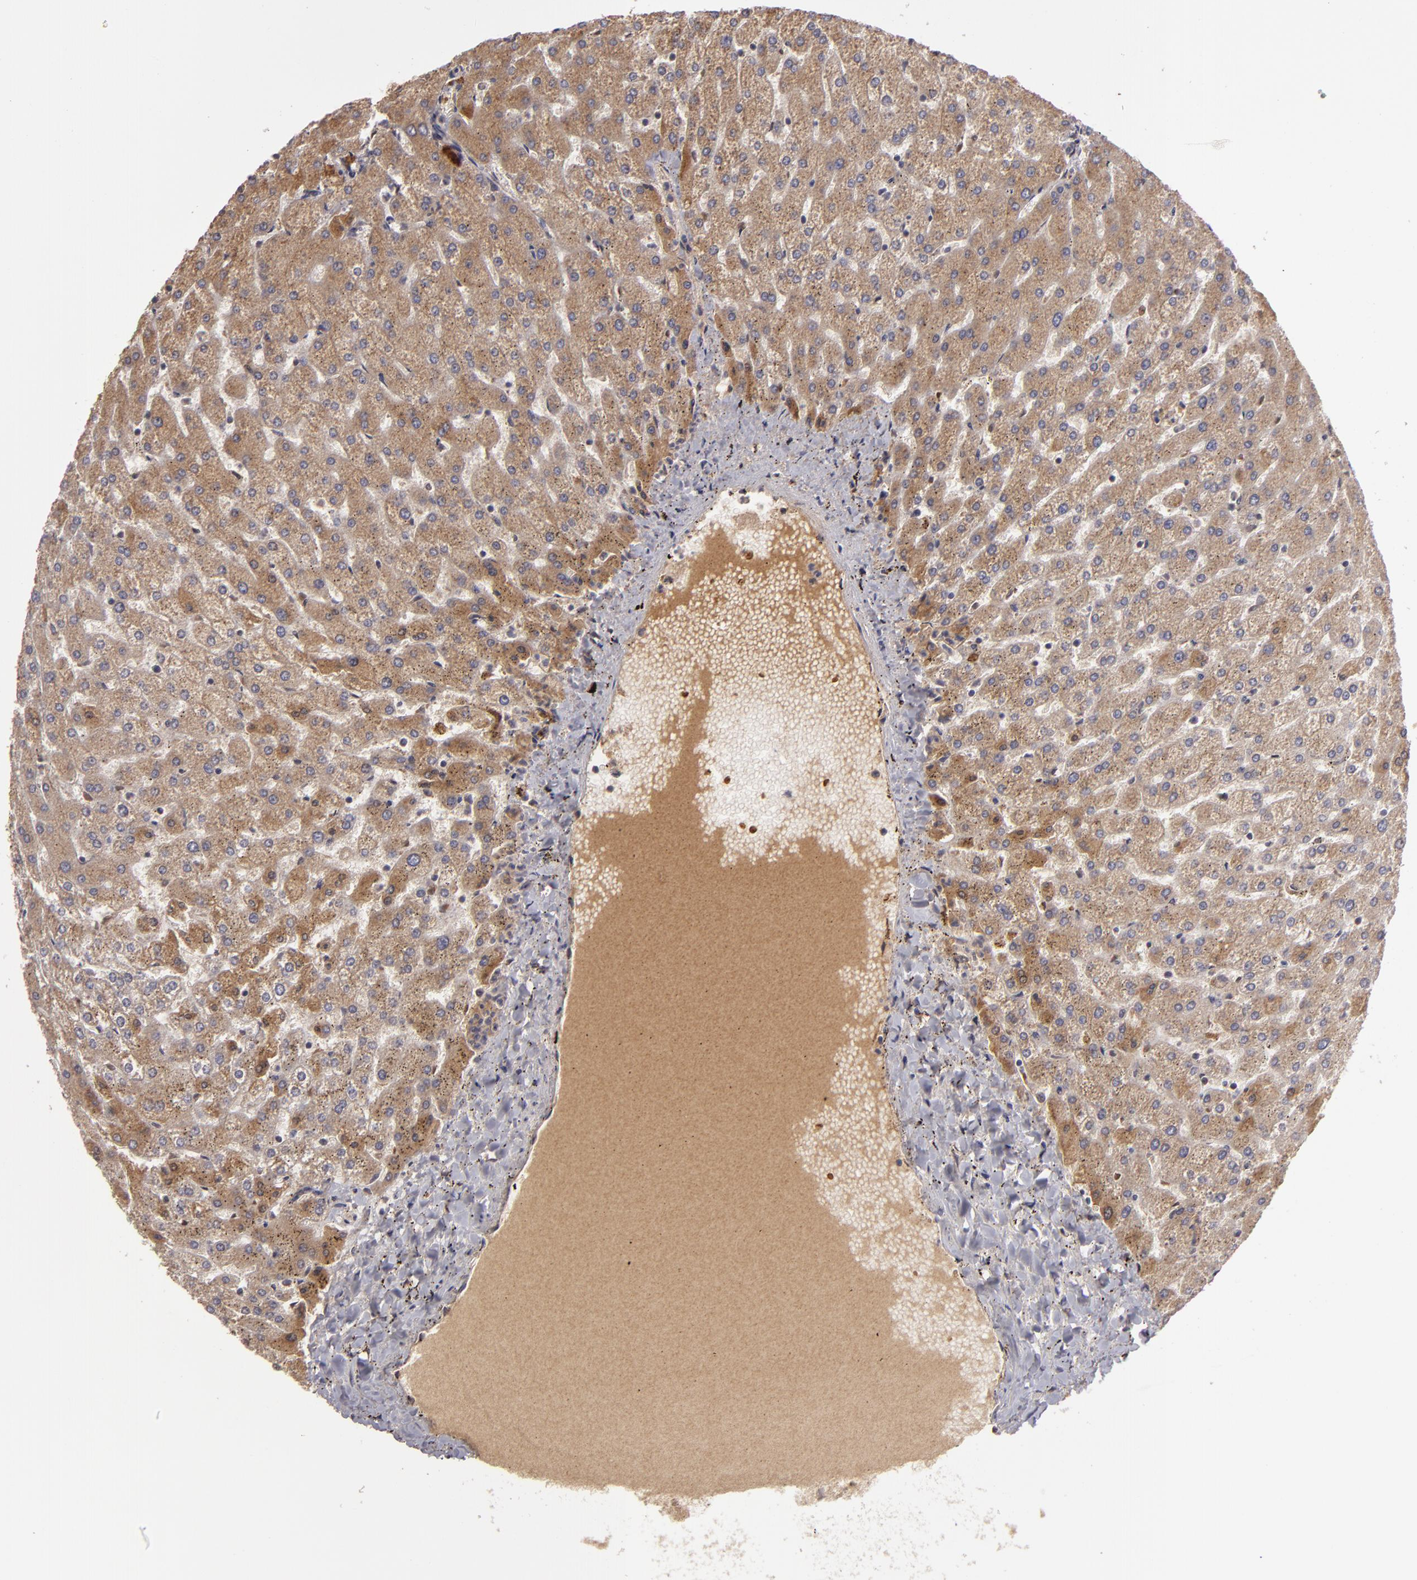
{"staining": {"intensity": "moderate", "quantity": ">75%", "location": "cytoplasmic/membranous"}, "tissue": "liver", "cell_type": "Hepatocytes", "image_type": "normal", "snomed": [{"axis": "morphology", "description": "Normal tissue, NOS"}, {"axis": "topography", "description": "Liver"}], "caption": "IHC of normal liver shows medium levels of moderate cytoplasmic/membranous staining in approximately >75% of hepatocytes.", "gene": "CFB", "patient": {"sex": "female", "age": 32}}